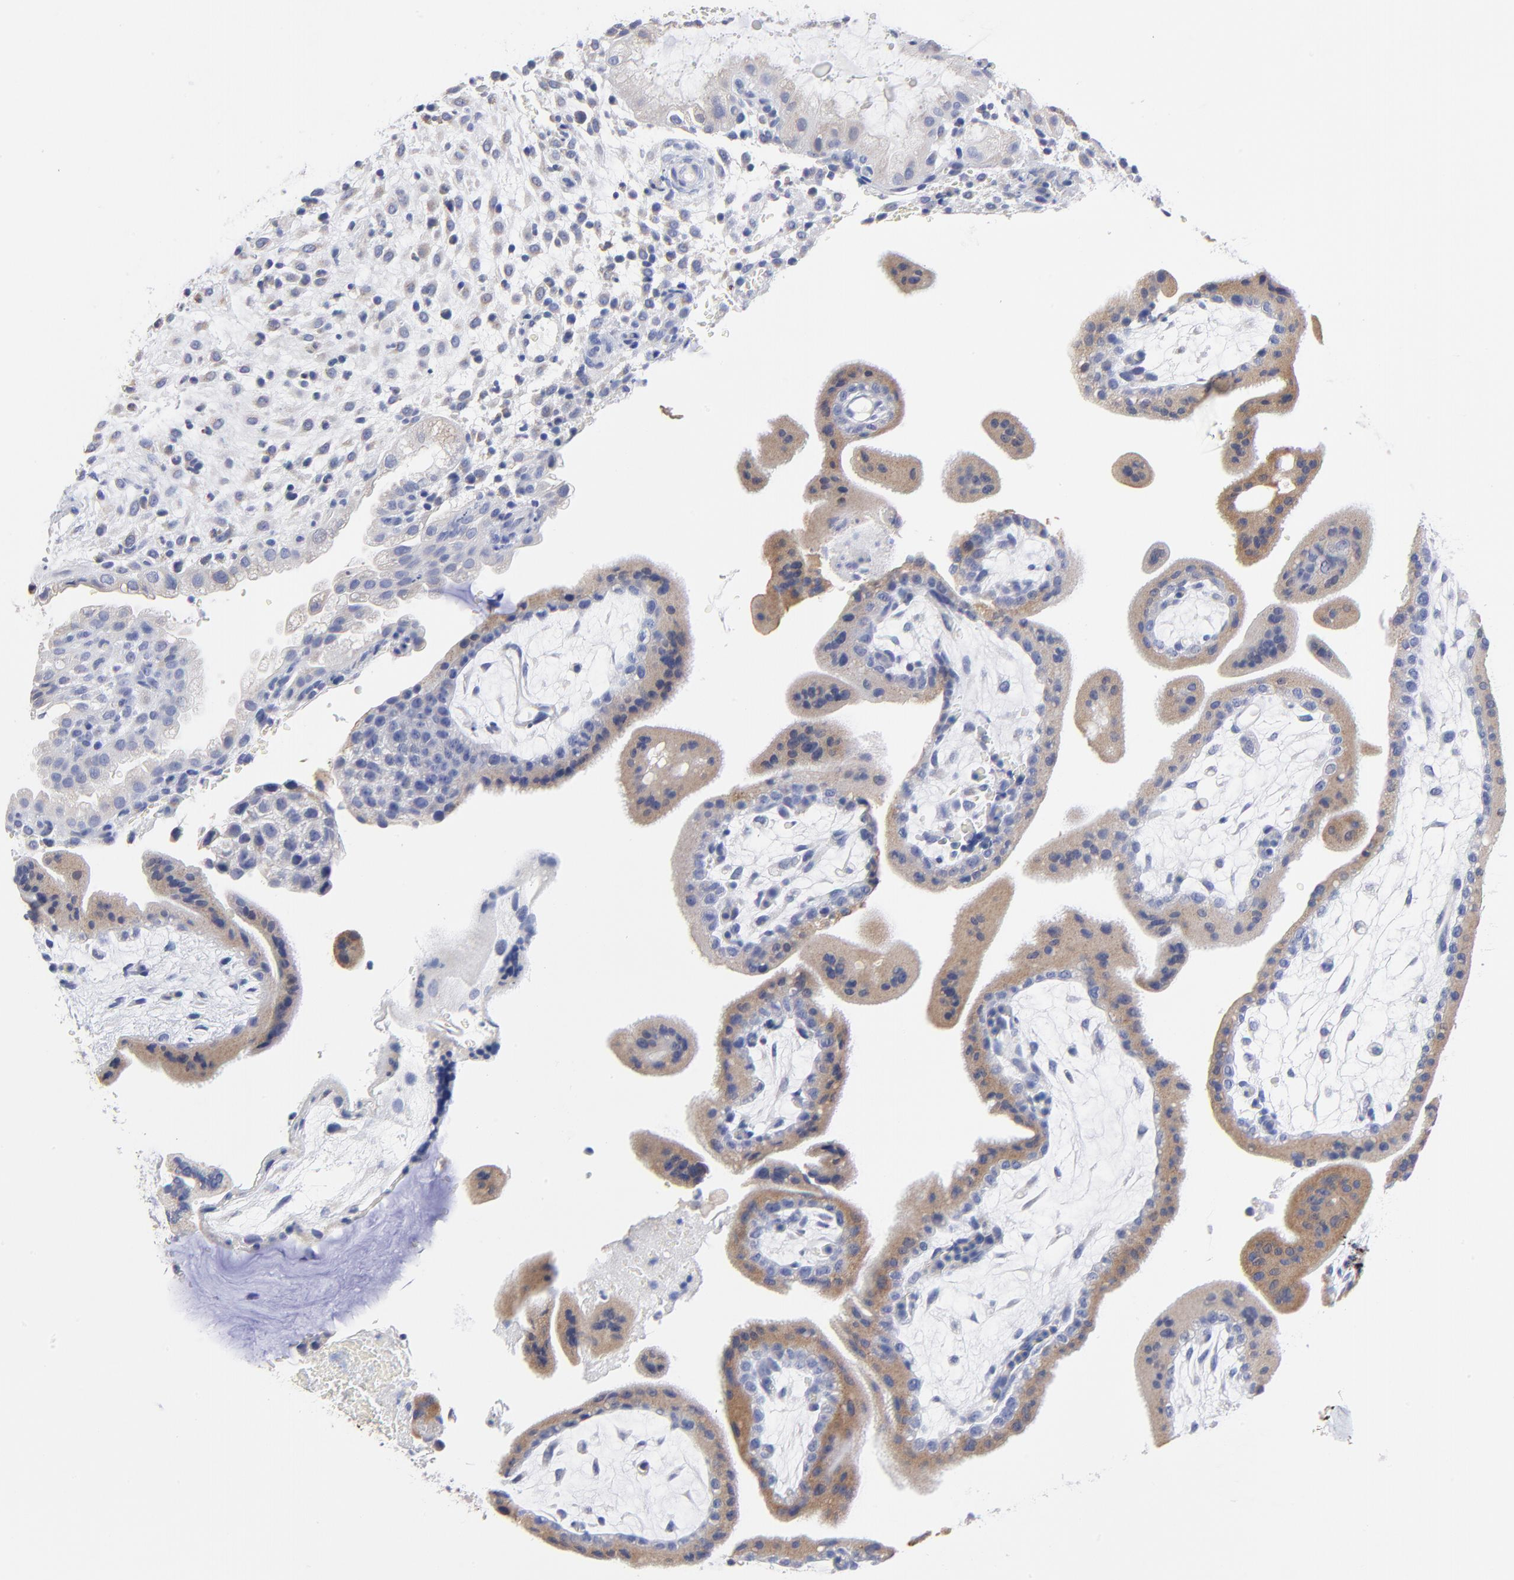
{"staining": {"intensity": "weak", "quantity": "<25%", "location": "cytoplasmic/membranous"}, "tissue": "placenta", "cell_type": "Decidual cells", "image_type": "normal", "snomed": [{"axis": "morphology", "description": "Normal tissue, NOS"}, {"axis": "topography", "description": "Placenta"}], "caption": "DAB immunohistochemical staining of normal human placenta exhibits no significant positivity in decidual cells.", "gene": "LAX1", "patient": {"sex": "female", "age": 35}}